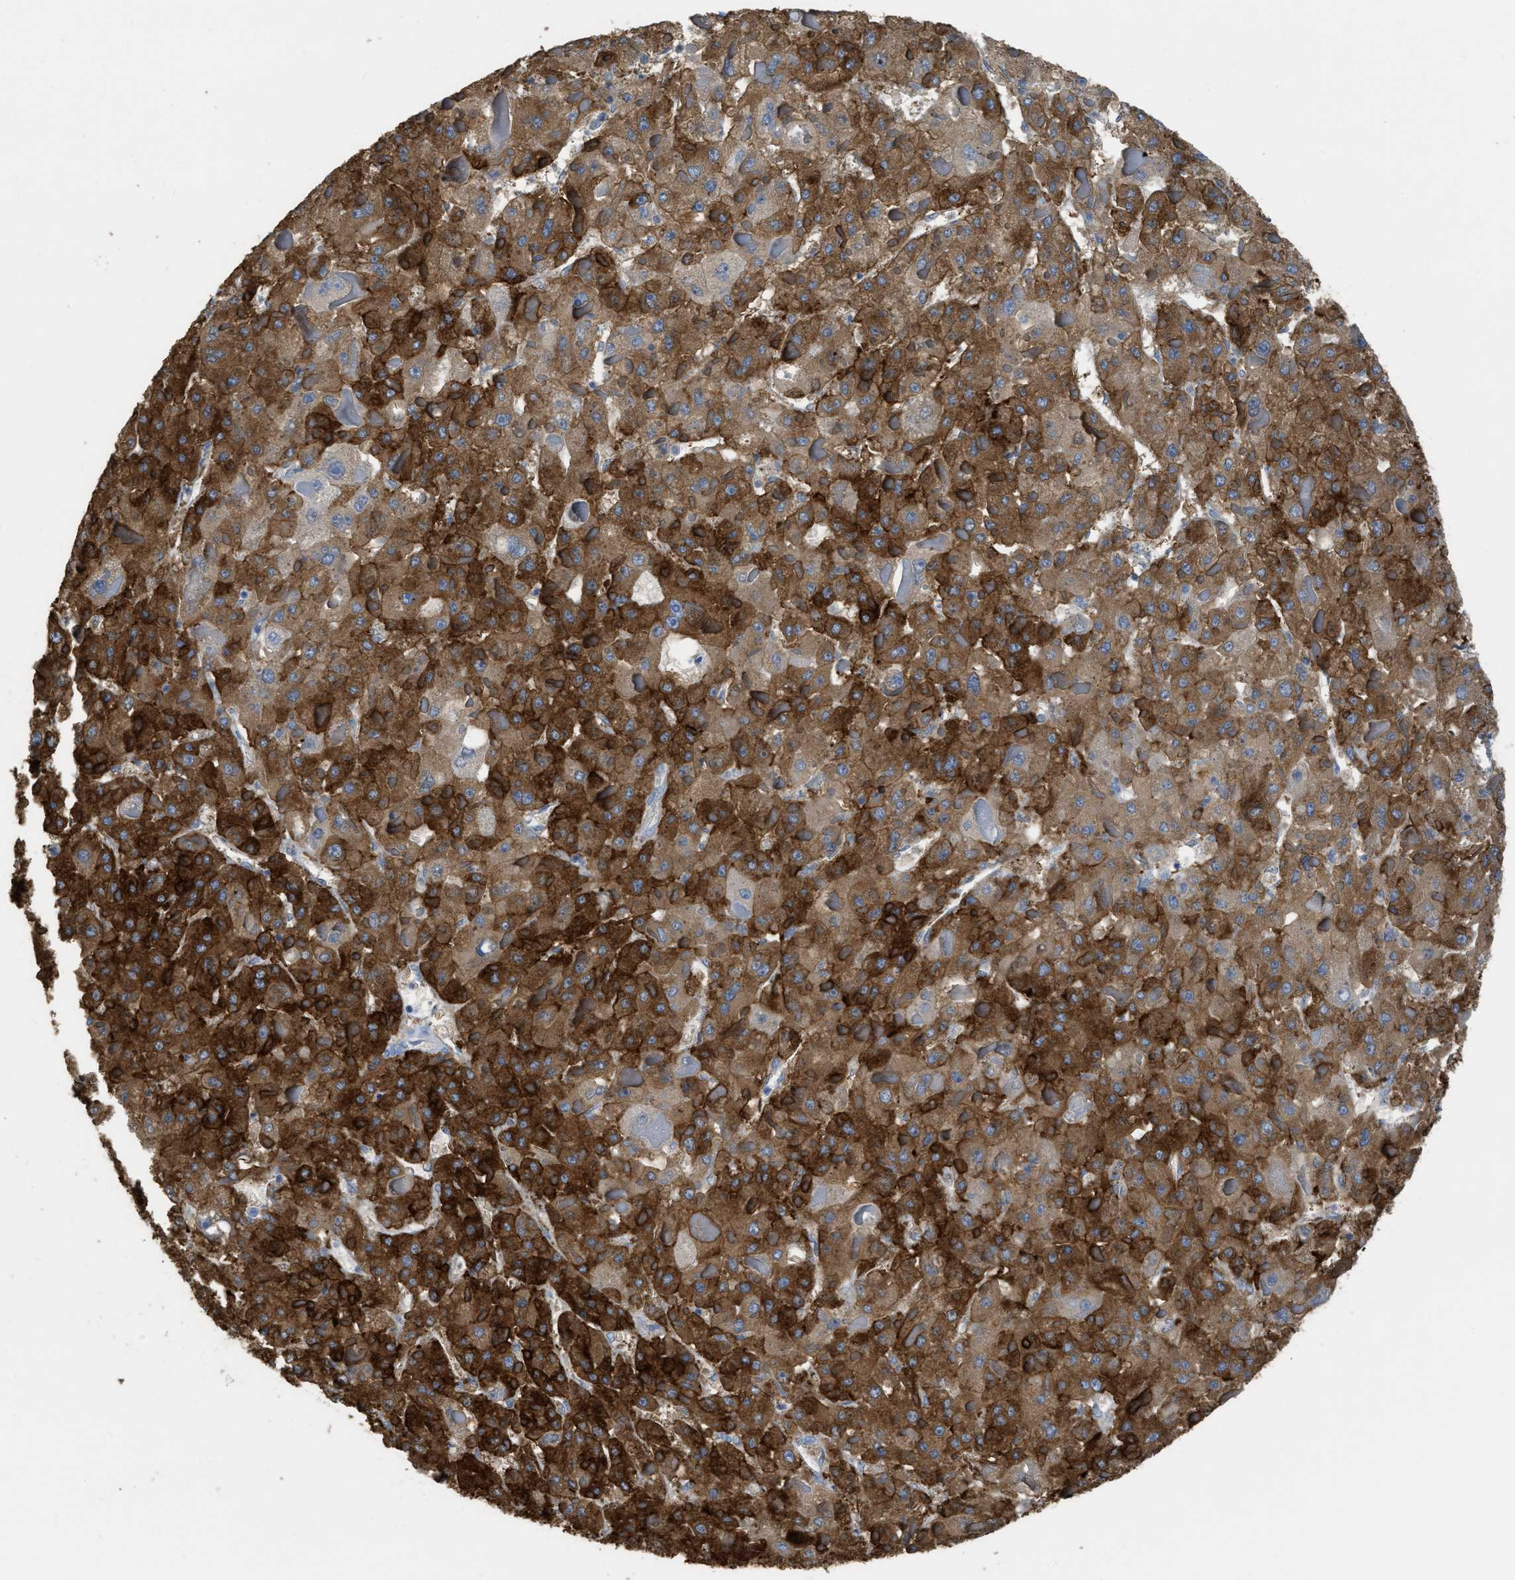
{"staining": {"intensity": "strong", "quantity": ">75%", "location": "cytoplasmic/membranous"}, "tissue": "liver cancer", "cell_type": "Tumor cells", "image_type": "cancer", "snomed": [{"axis": "morphology", "description": "Carcinoma, Hepatocellular, NOS"}, {"axis": "topography", "description": "Liver"}], "caption": "Human liver cancer (hepatocellular carcinoma) stained for a protein (brown) demonstrates strong cytoplasmic/membranous positive expression in approximately >75% of tumor cells.", "gene": "ASGR1", "patient": {"sex": "female", "age": 73}}